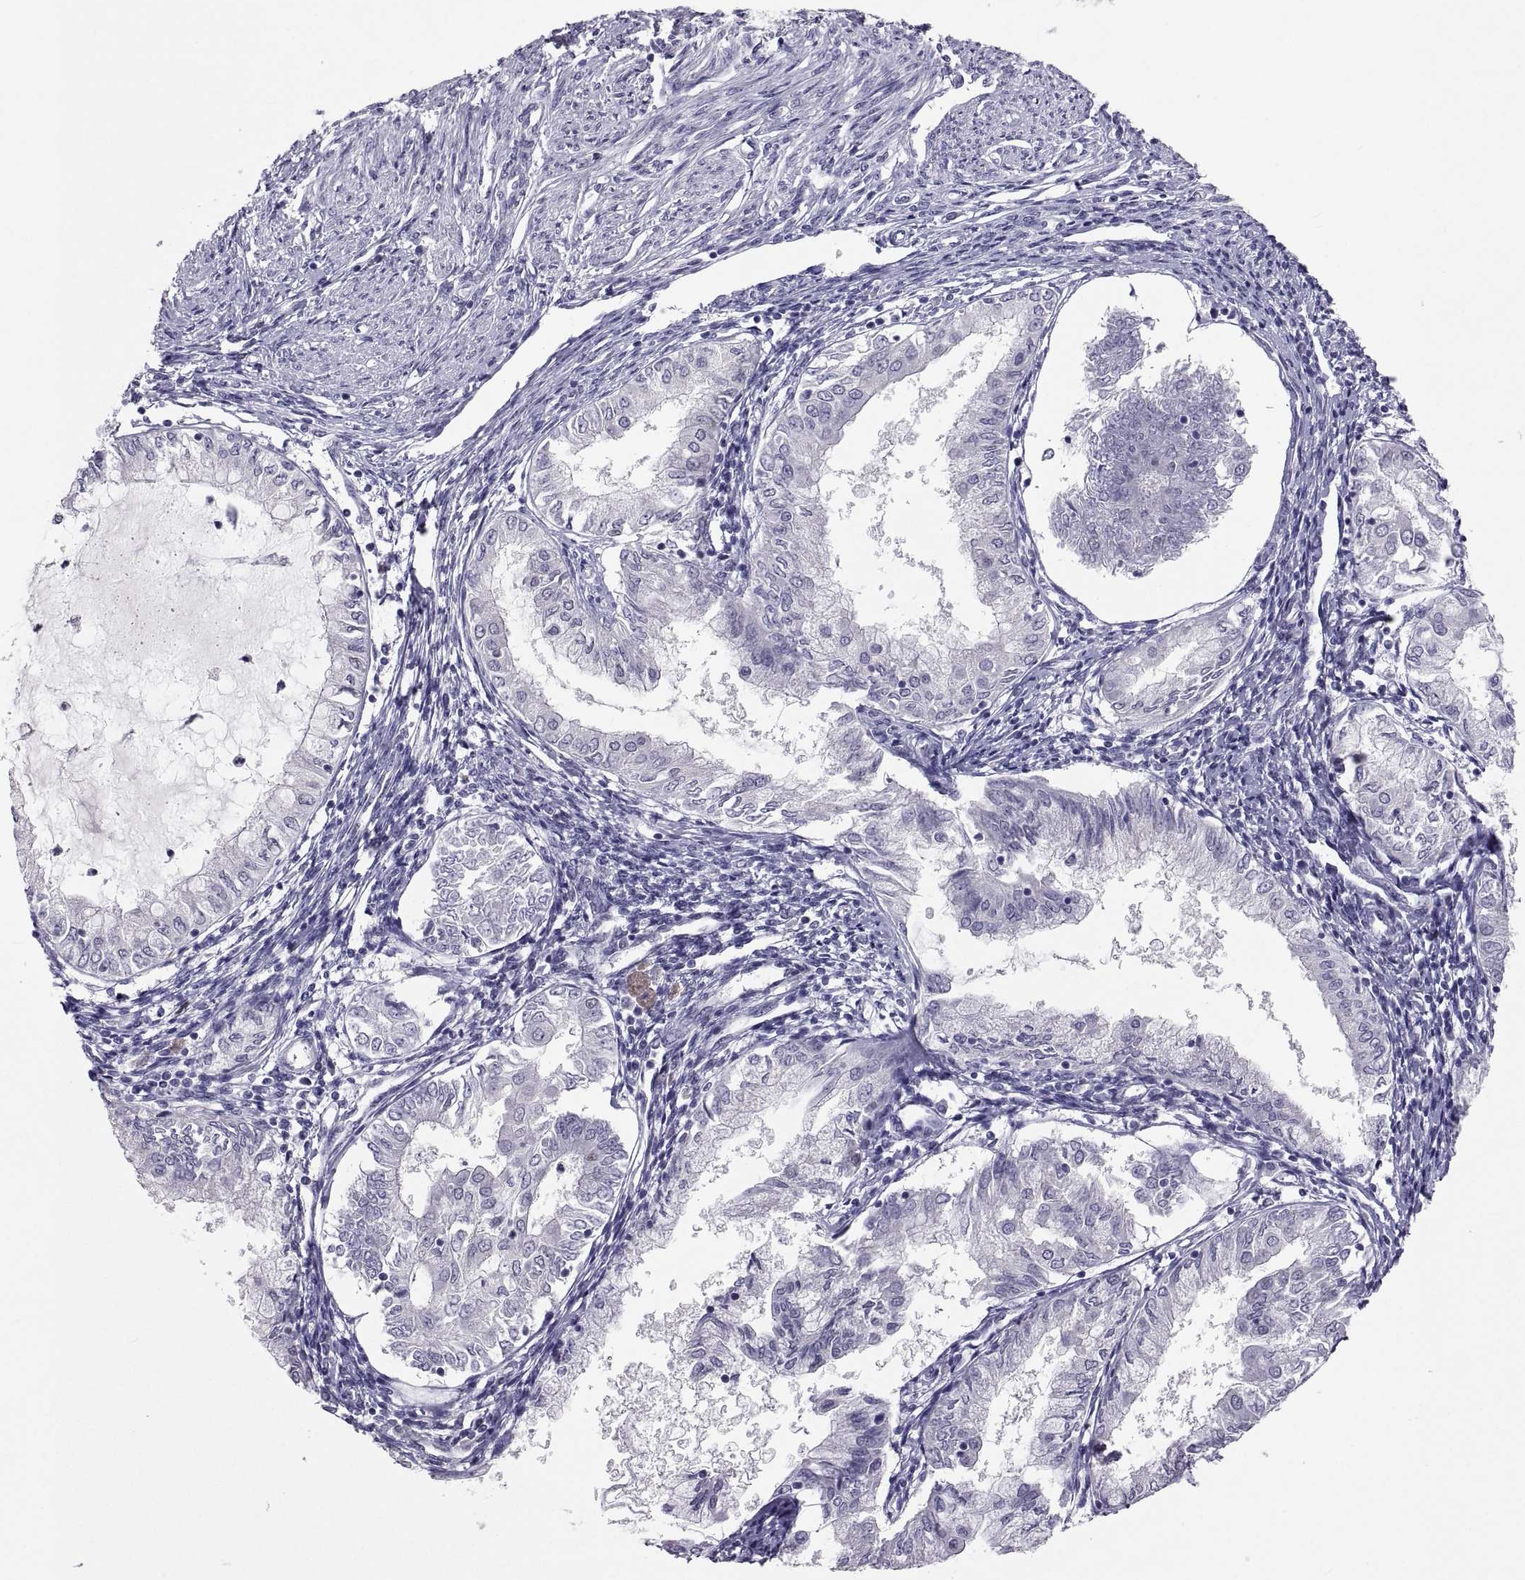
{"staining": {"intensity": "negative", "quantity": "none", "location": "none"}, "tissue": "endometrial cancer", "cell_type": "Tumor cells", "image_type": "cancer", "snomed": [{"axis": "morphology", "description": "Adenocarcinoma, NOS"}, {"axis": "topography", "description": "Endometrium"}], "caption": "Micrograph shows no protein positivity in tumor cells of endometrial cancer (adenocarcinoma) tissue.", "gene": "SOX21", "patient": {"sex": "female", "age": 68}}